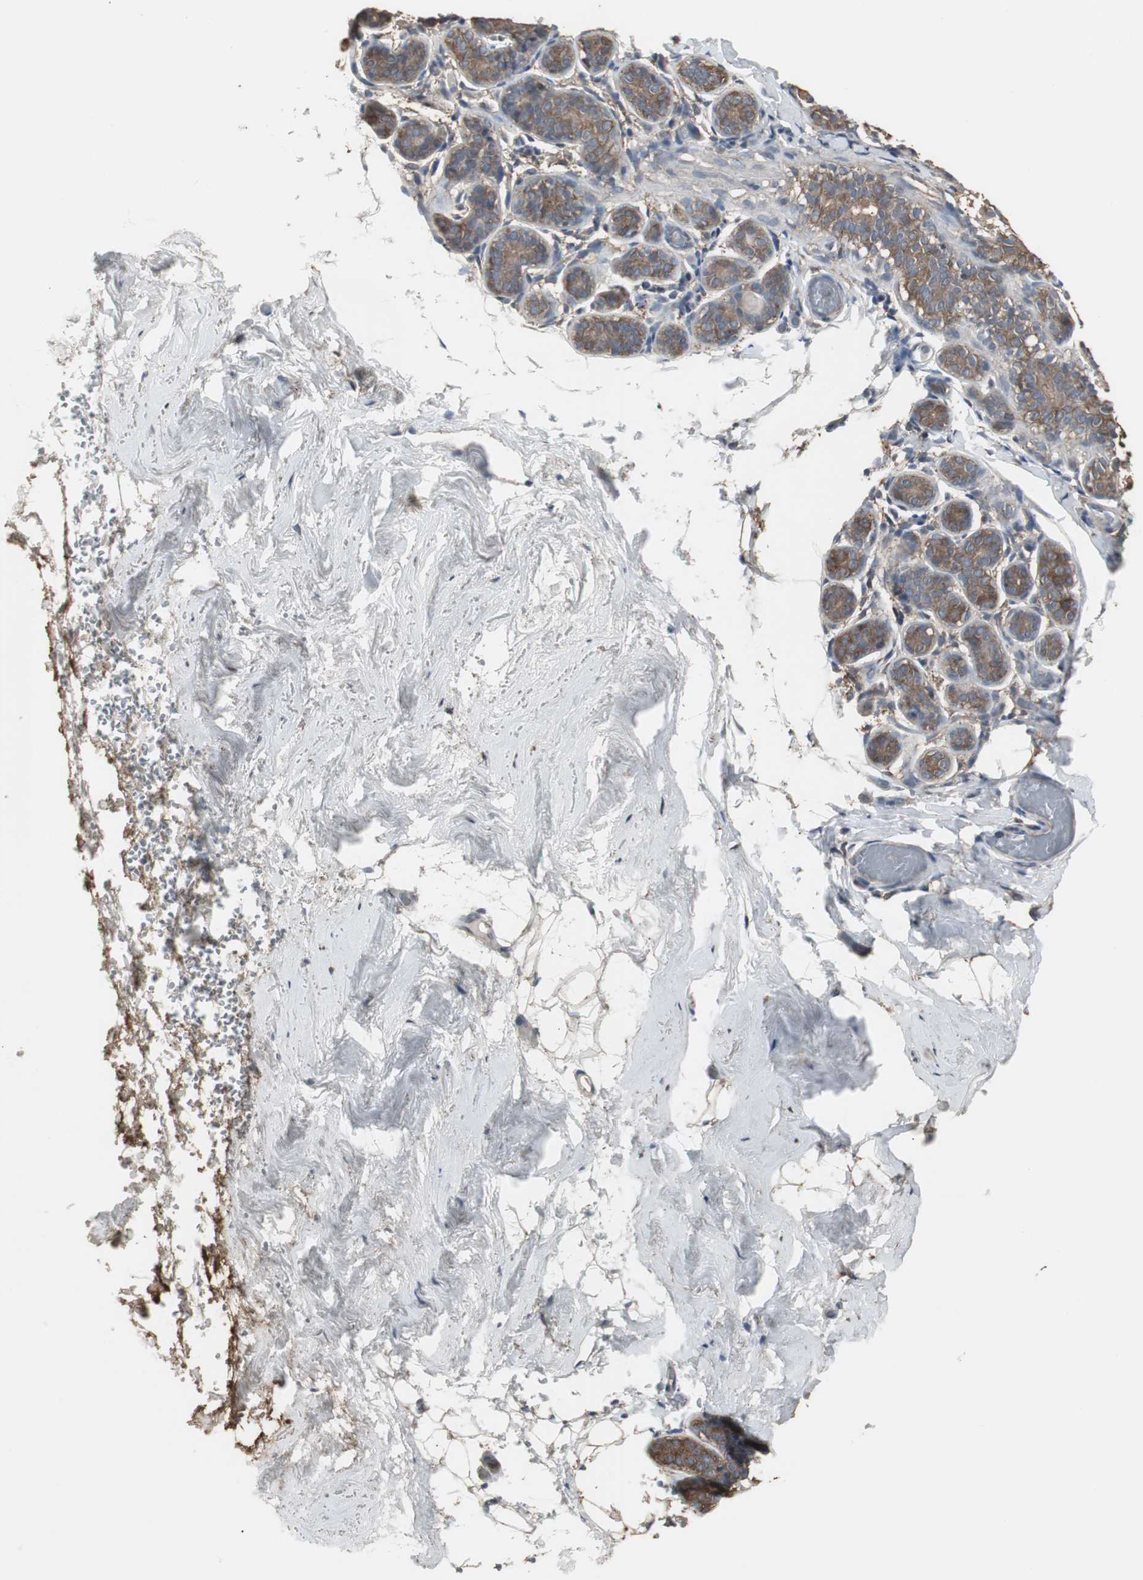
{"staining": {"intensity": "negative", "quantity": "none", "location": "none"}, "tissue": "breast", "cell_type": "Adipocytes", "image_type": "normal", "snomed": [{"axis": "morphology", "description": "Normal tissue, NOS"}, {"axis": "topography", "description": "Breast"}, {"axis": "topography", "description": "Soft tissue"}], "caption": "Immunohistochemical staining of benign human breast demonstrates no significant staining in adipocytes. (DAB immunohistochemistry, high magnification).", "gene": "HPRT1", "patient": {"sex": "female", "age": 75}}